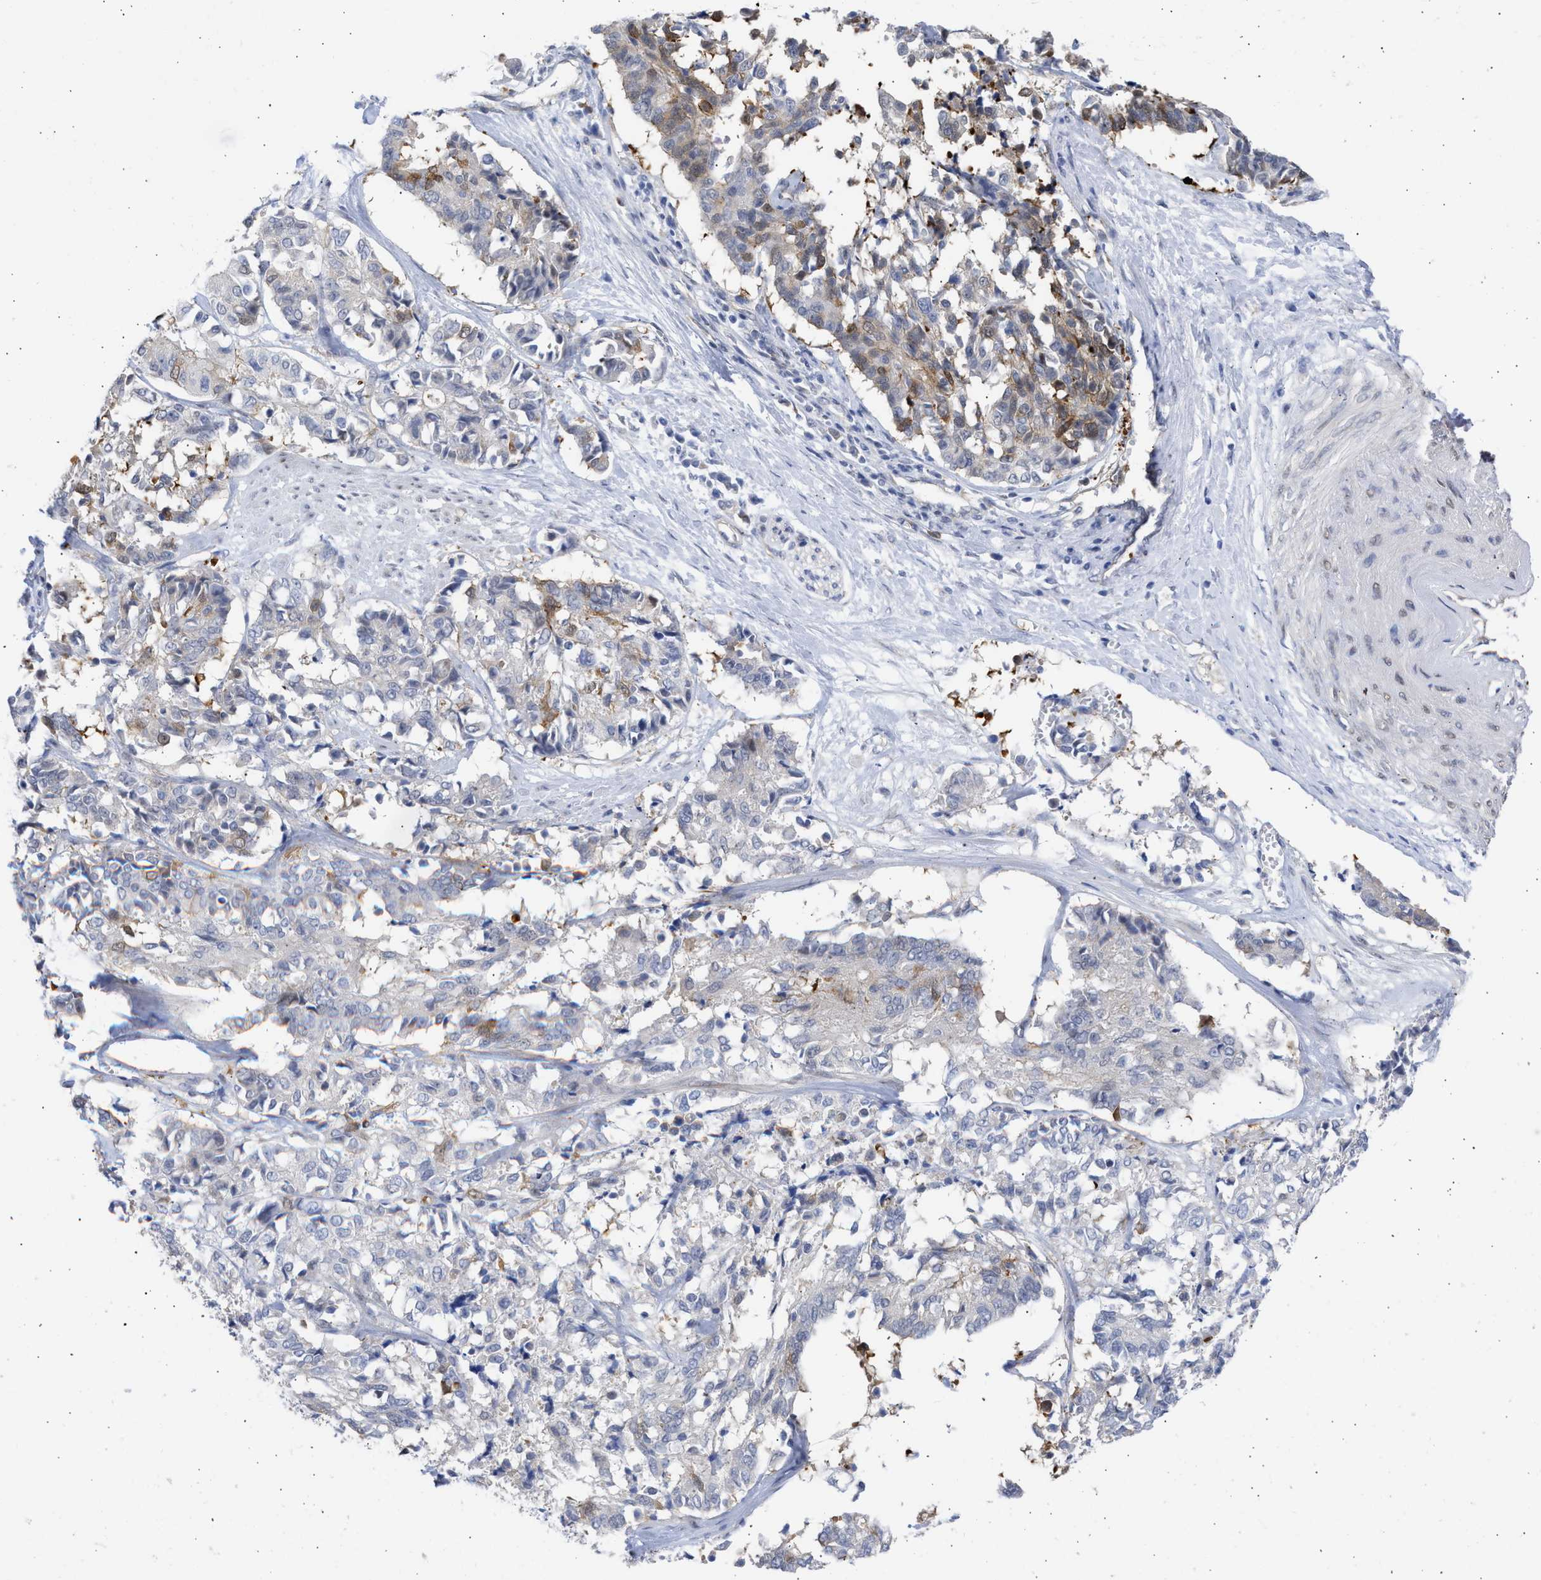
{"staining": {"intensity": "weak", "quantity": "25%-75%", "location": "cytoplasmic/membranous"}, "tissue": "cervical cancer", "cell_type": "Tumor cells", "image_type": "cancer", "snomed": [{"axis": "morphology", "description": "Squamous cell carcinoma, NOS"}, {"axis": "topography", "description": "Cervix"}], "caption": "Immunohistochemical staining of human cervical cancer (squamous cell carcinoma) reveals low levels of weak cytoplasmic/membranous positivity in about 25%-75% of tumor cells.", "gene": "THRA", "patient": {"sex": "female", "age": 35}}